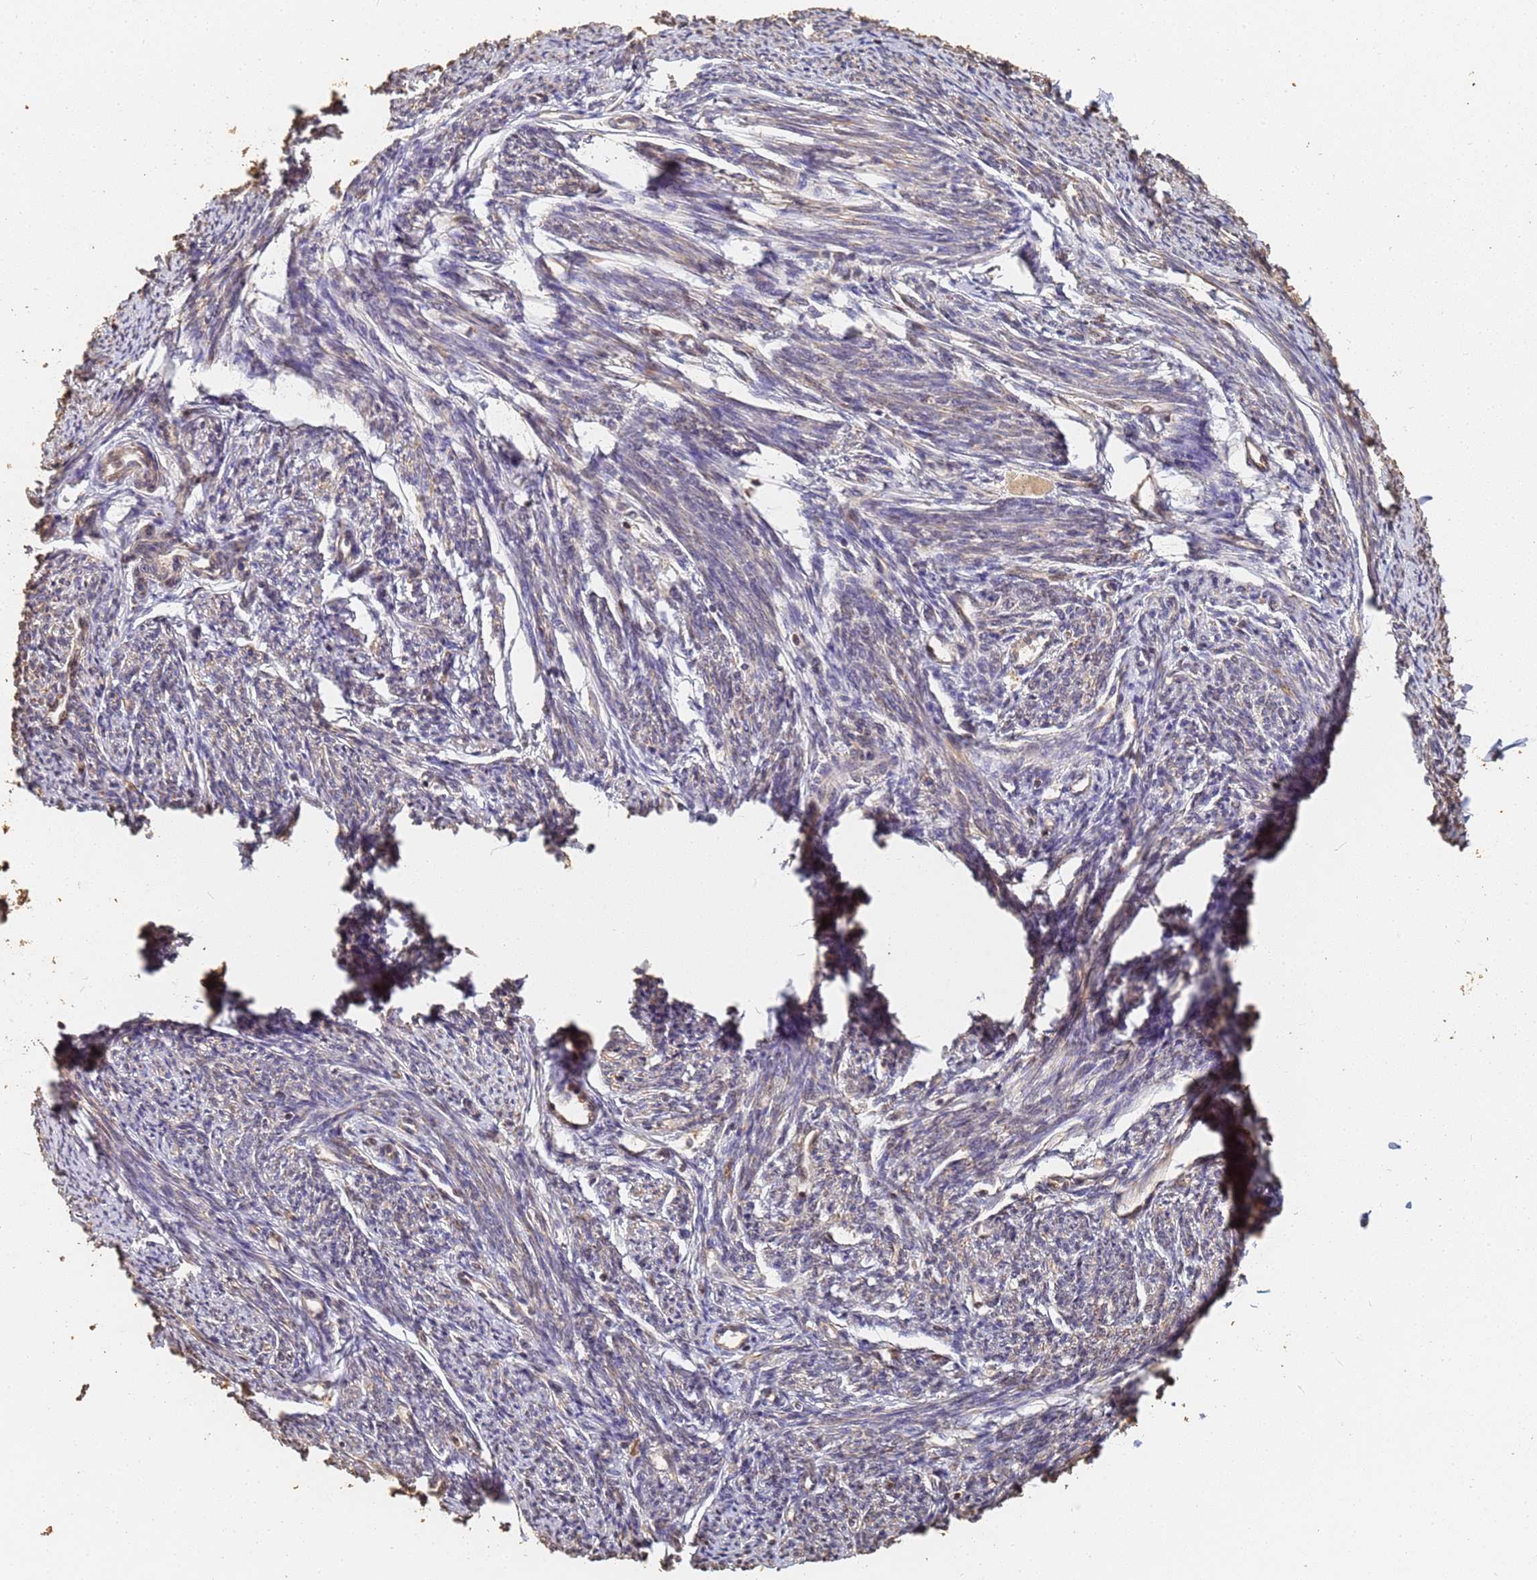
{"staining": {"intensity": "moderate", "quantity": "25%-75%", "location": "cytoplasmic/membranous"}, "tissue": "smooth muscle", "cell_type": "Smooth muscle cells", "image_type": "normal", "snomed": [{"axis": "morphology", "description": "Normal tissue, NOS"}, {"axis": "topography", "description": "Smooth muscle"}, {"axis": "topography", "description": "Uterus"}], "caption": "There is medium levels of moderate cytoplasmic/membranous positivity in smooth muscle cells of benign smooth muscle, as demonstrated by immunohistochemical staining (brown color).", "gene": "JAK2", "patient": {"sex": "female", "age": 59}}